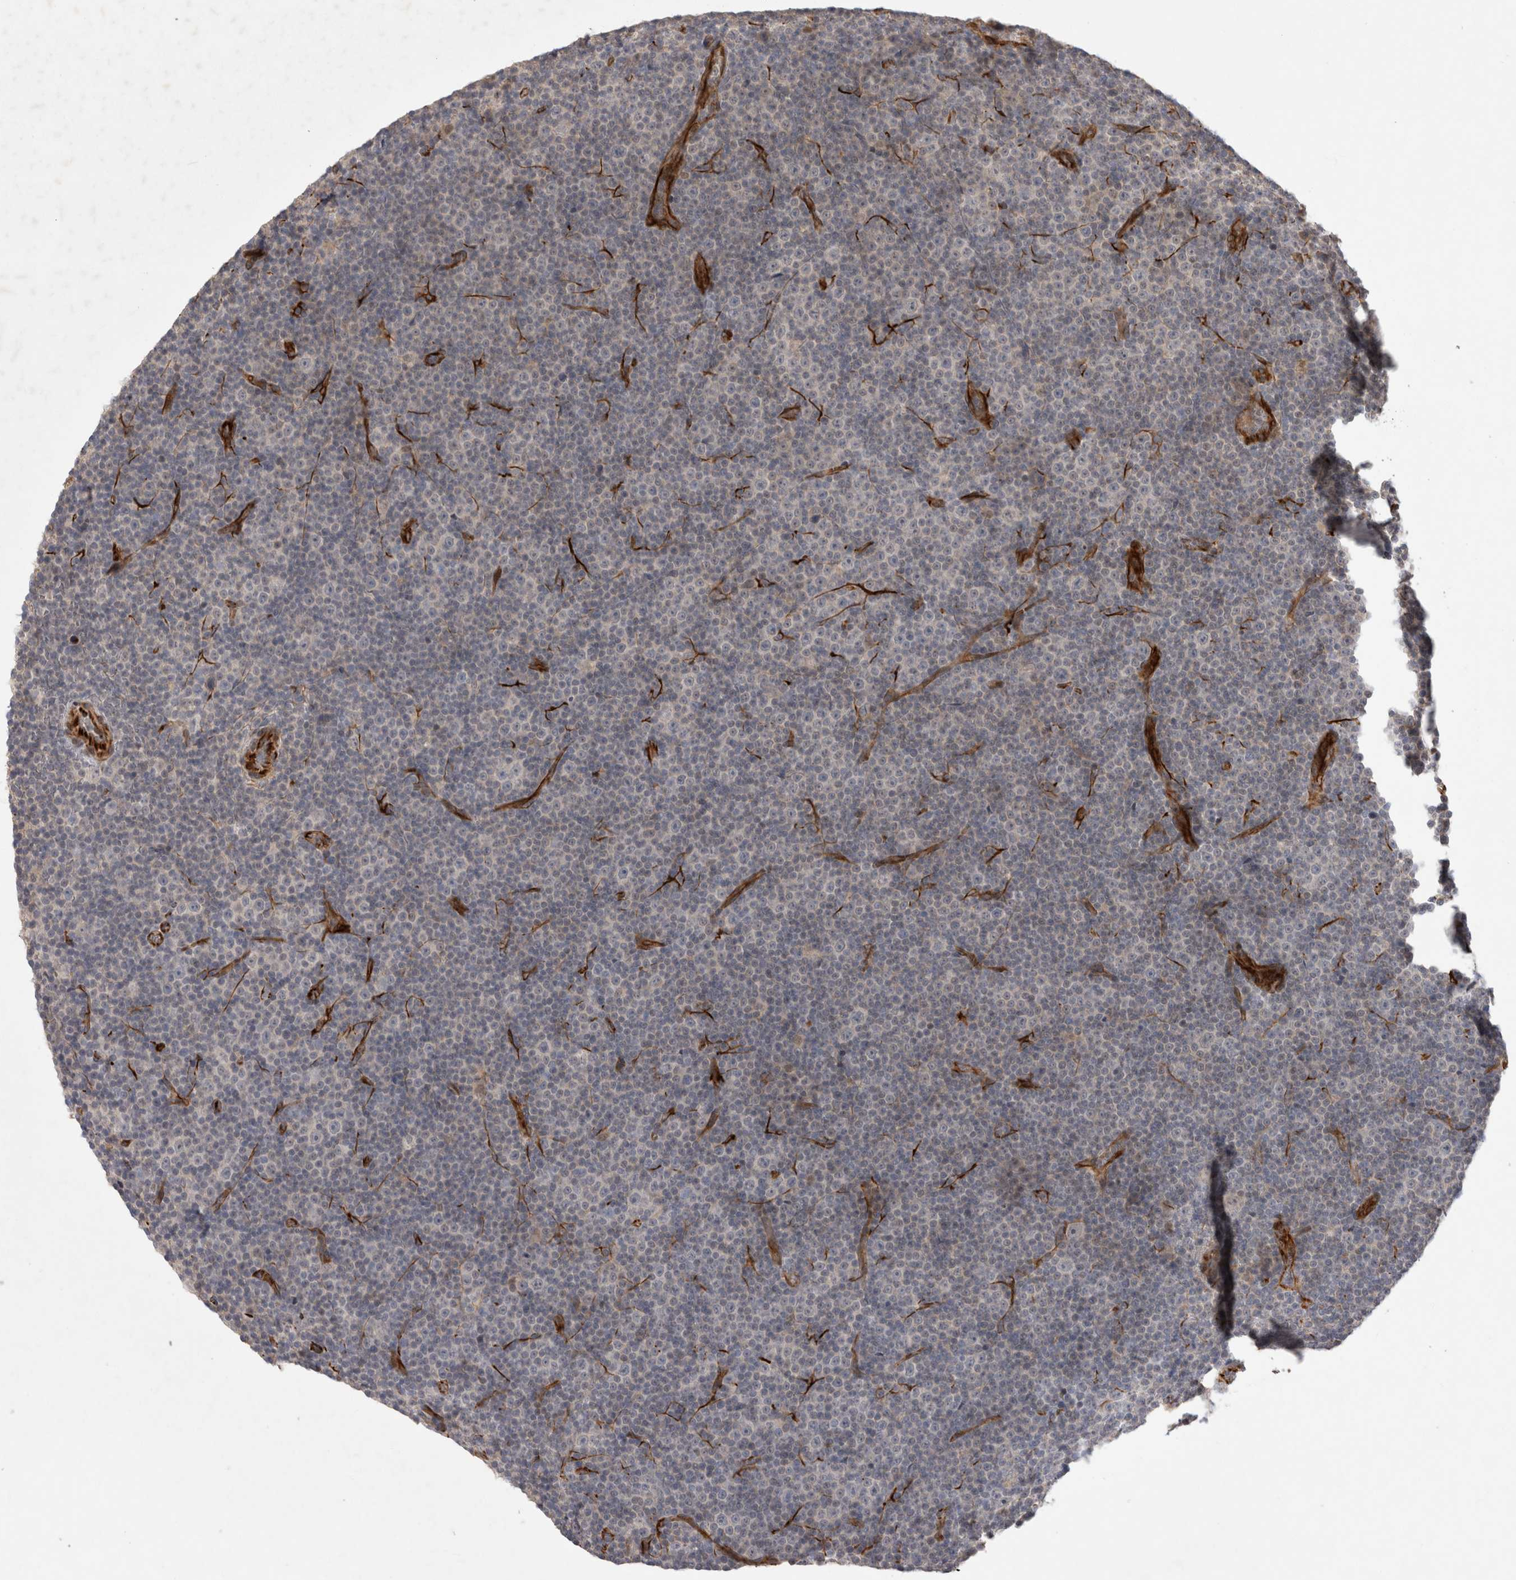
{"staining": {"intensity": "negative", "quantity": "none", "location": "none"}, "tissue": "lymphoma", "cell_type": "Tumor cells", "image_type": "cancer", "snomed": [{"axis": "morphology", "description": "Malignant lymphoma, non-Hodgkin's type, Low grade"}, {"axis": "topography", "description": "Lymph node"}], "caption": "Photomicrograph shows no protein staining in tumor cells of lymphoma tissue.", "gene": "NMU", "patient": {"sex": "female", "age": 67}}